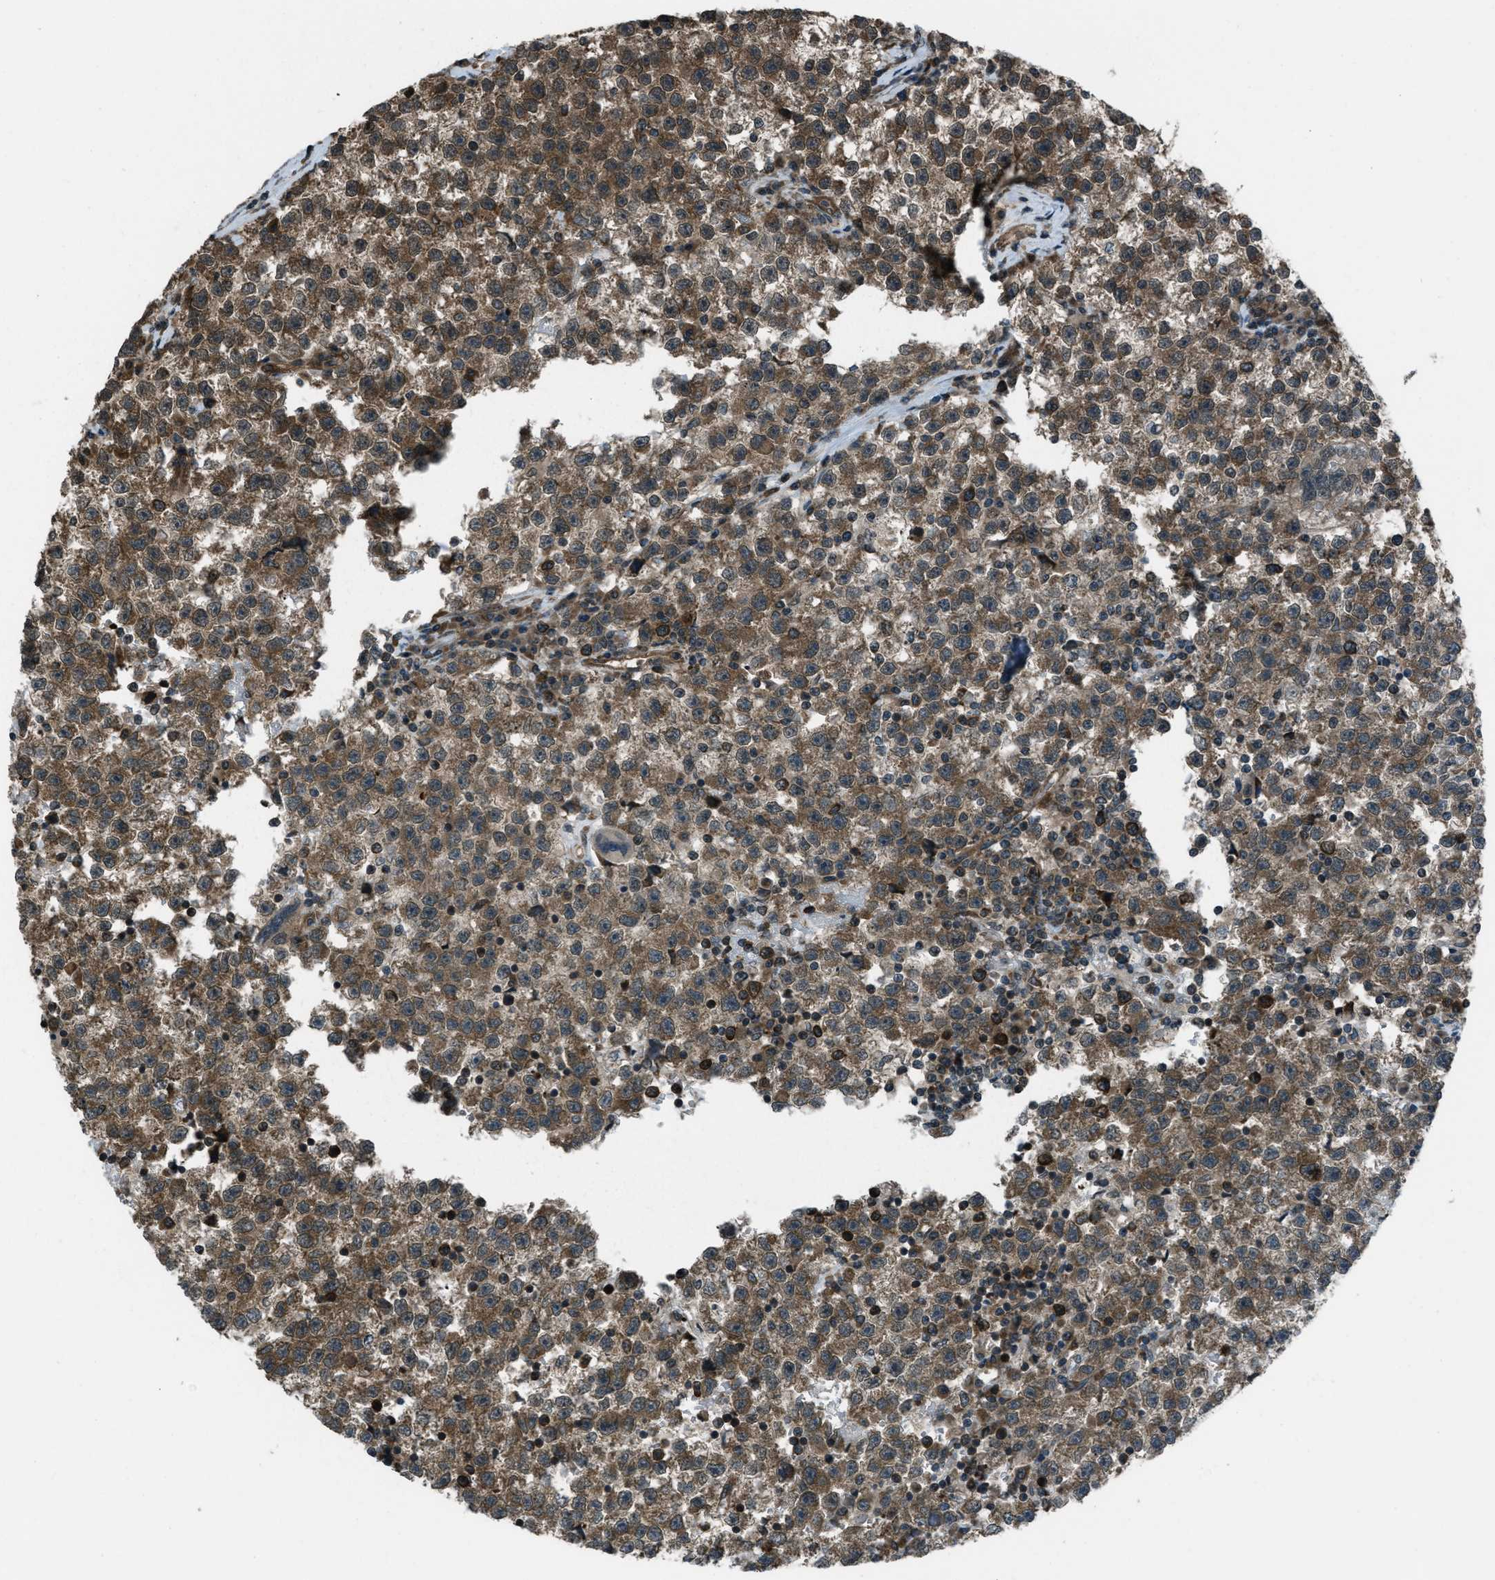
{"staining": {"intensity": "moderate", "quantity": ">75%", "location": "cytoplasmic/membranous"}, "tissue": "testis cancer", "cell_type": "Tumor cells", "image_type": "cancer", "snomed": [{"axis": "morphology", "description": "Seminoma, NOS"}, {"axis": "topography", "description": "Testis"}], "caption": "Protein staining of seminoma (testis) tissue demonstrates moderate cytoplasmic/membranous expression in about >75% of tumor cells.", "gene": "ASAP2", "patient": {"sex": "male", "age": 22}}